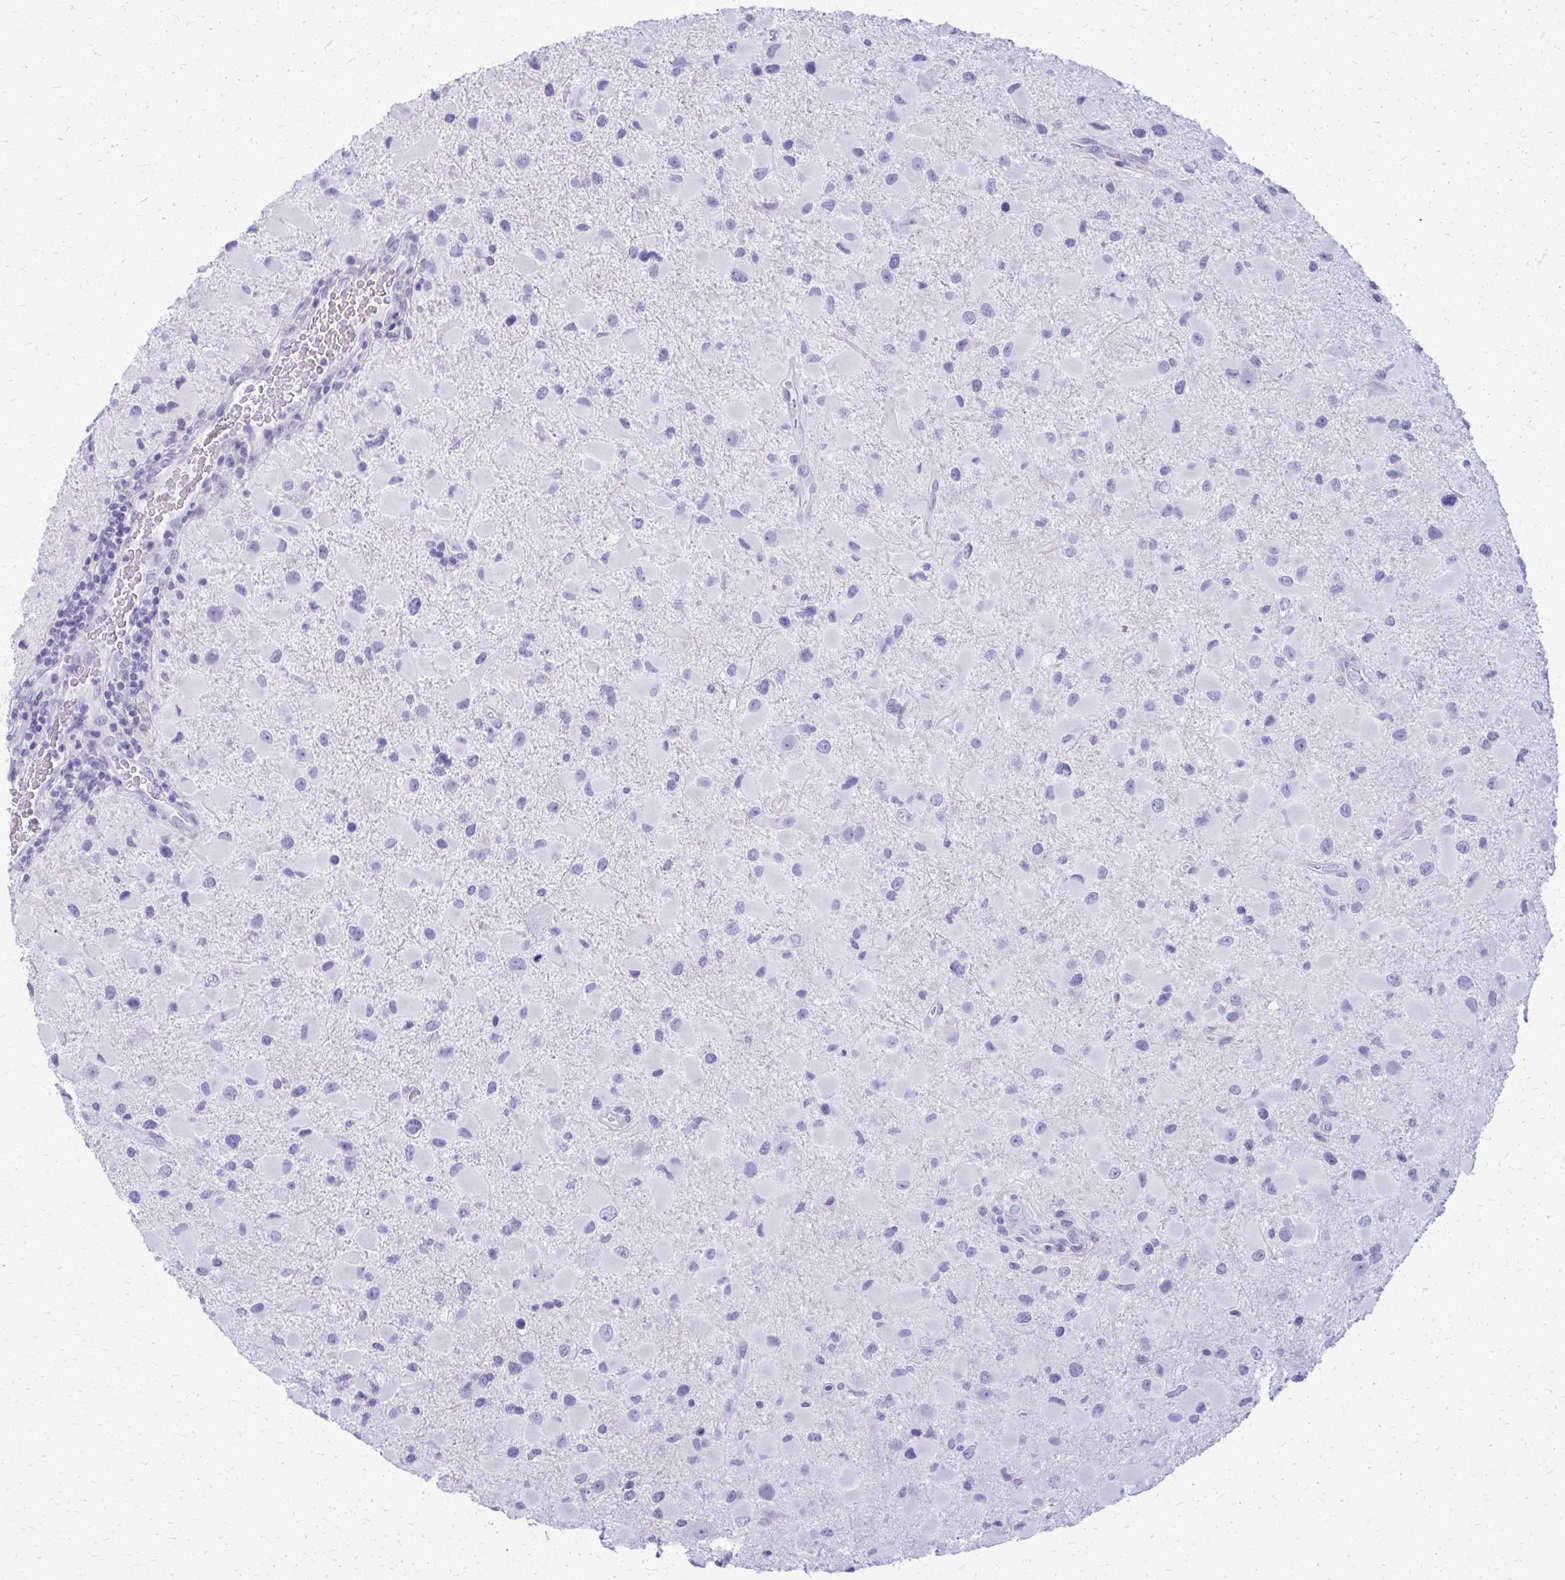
{"staining": {"intensity": "negative", "quantity": "none", "location": "none"}, "tissue": "glioma", "cell_type": "Tumor cells", "image_type": "cancer", "snomed": [{"axis": "morphology", "description": "Glioma, malignant, Low grade"}, {"axis": "topography", "description": "Brain"}], "caption": "Tumor cells show no significant staining in malignant low-grade glioma.", "gene": "ACSM2B", "patient": {"sex": "female", "age": 32}}